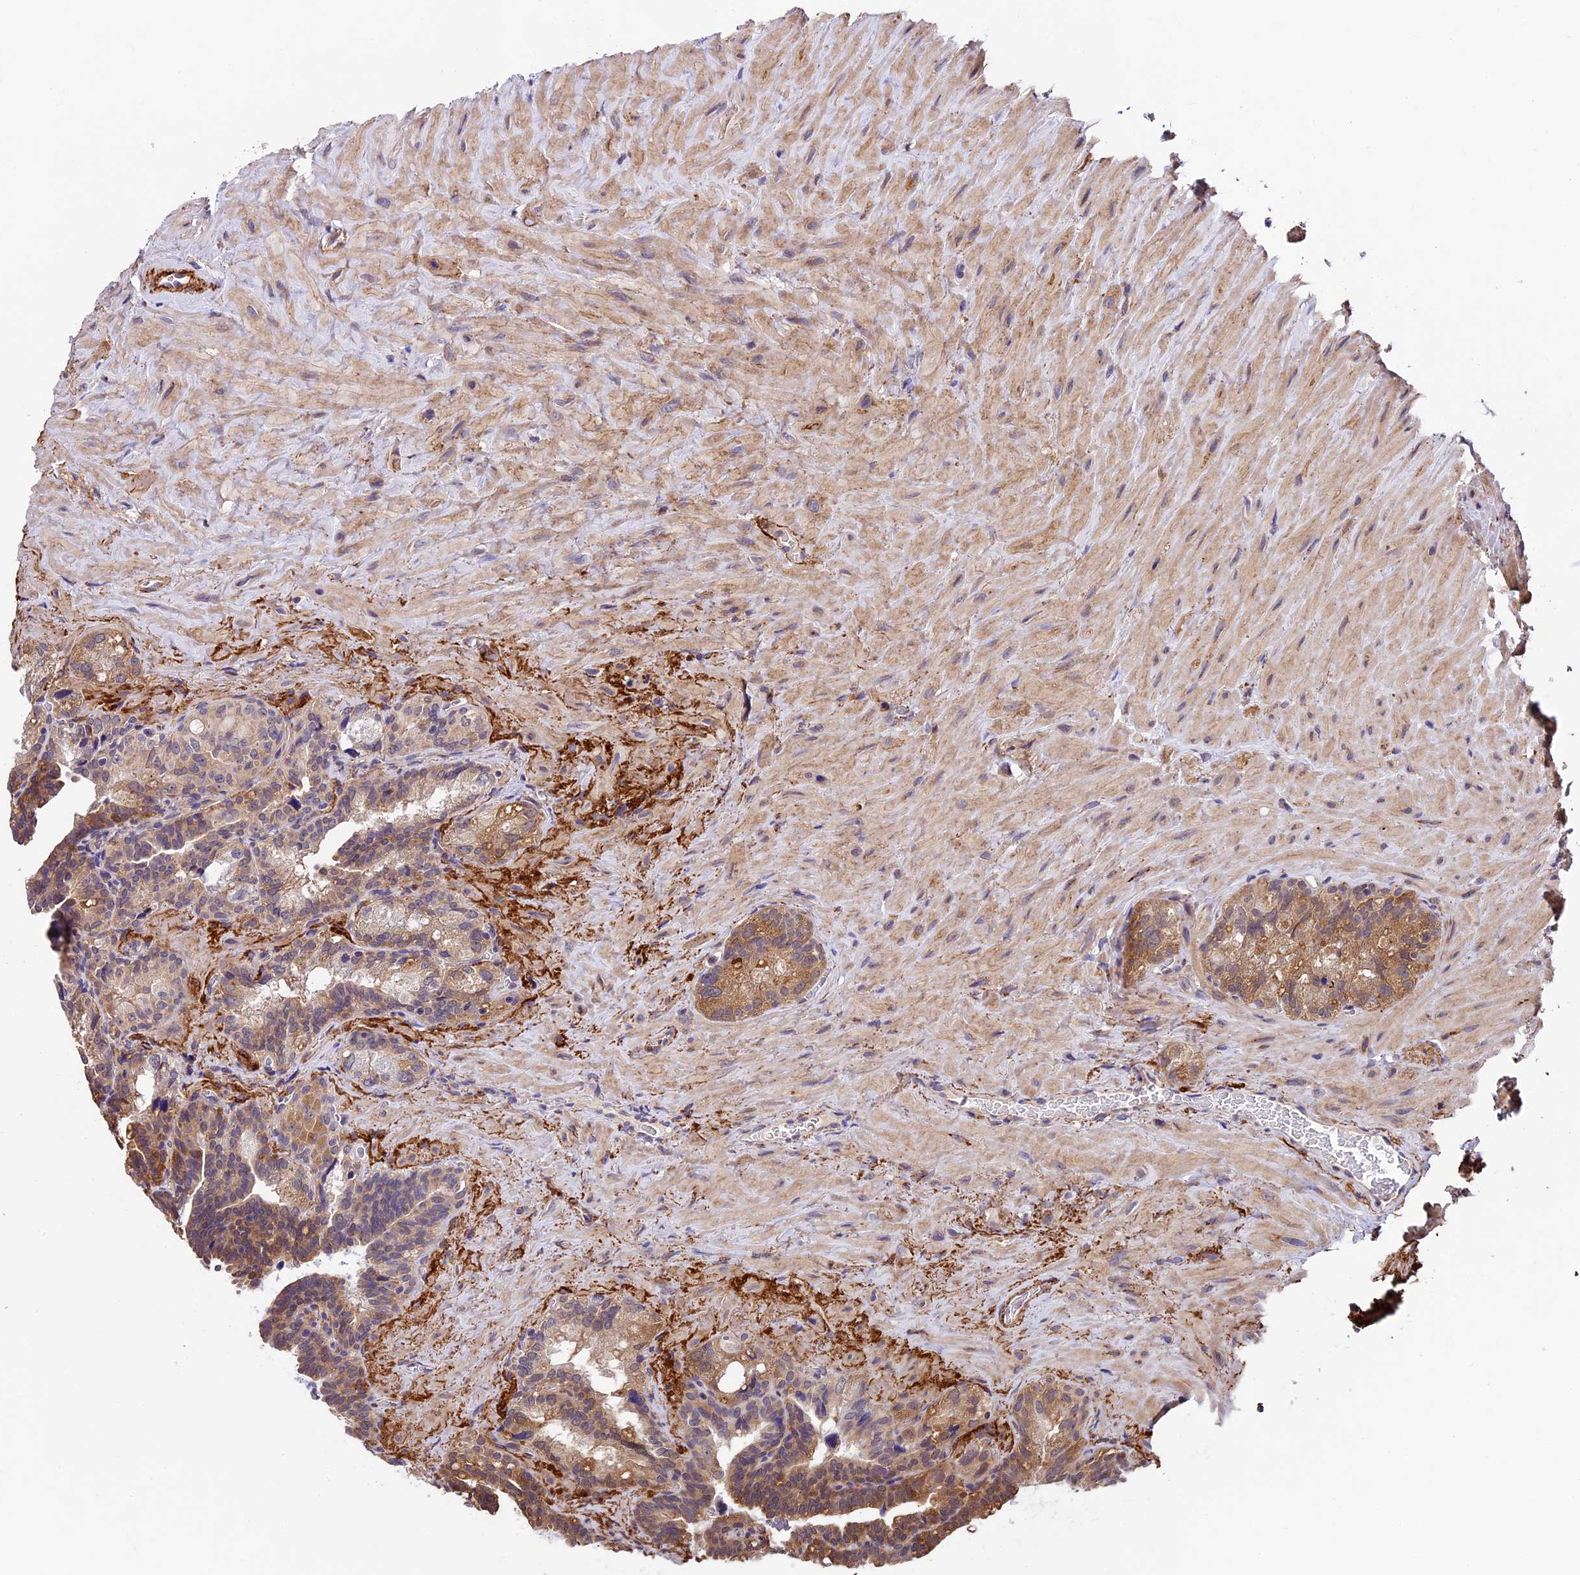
{"staining": {"intensity": "moderate", "quantity": ">75%", "location": "cytoplasmic/membranous"}, "tissue": "seminal vesicle", "cell_type": "Glandular cells", "image_type": "normal", "snomed": [{"axis": "morphology", "description": "Normal tissue, NOS"}, {"axis": "topography", "description": "Seminal veicle"}], "caption": "Immunohistochemical staining of unremarkable human seminal vesicle shows >75% levels of moderate cytoplasmic/membranous protein expression in about >75% of glandular cells. Using DAB (brown) and hematoxylin (blue) stains, captured at high magnification using brightfield microscopy.", "gene": "LSM7", "patient": {"sex": "male", "age": 68}}